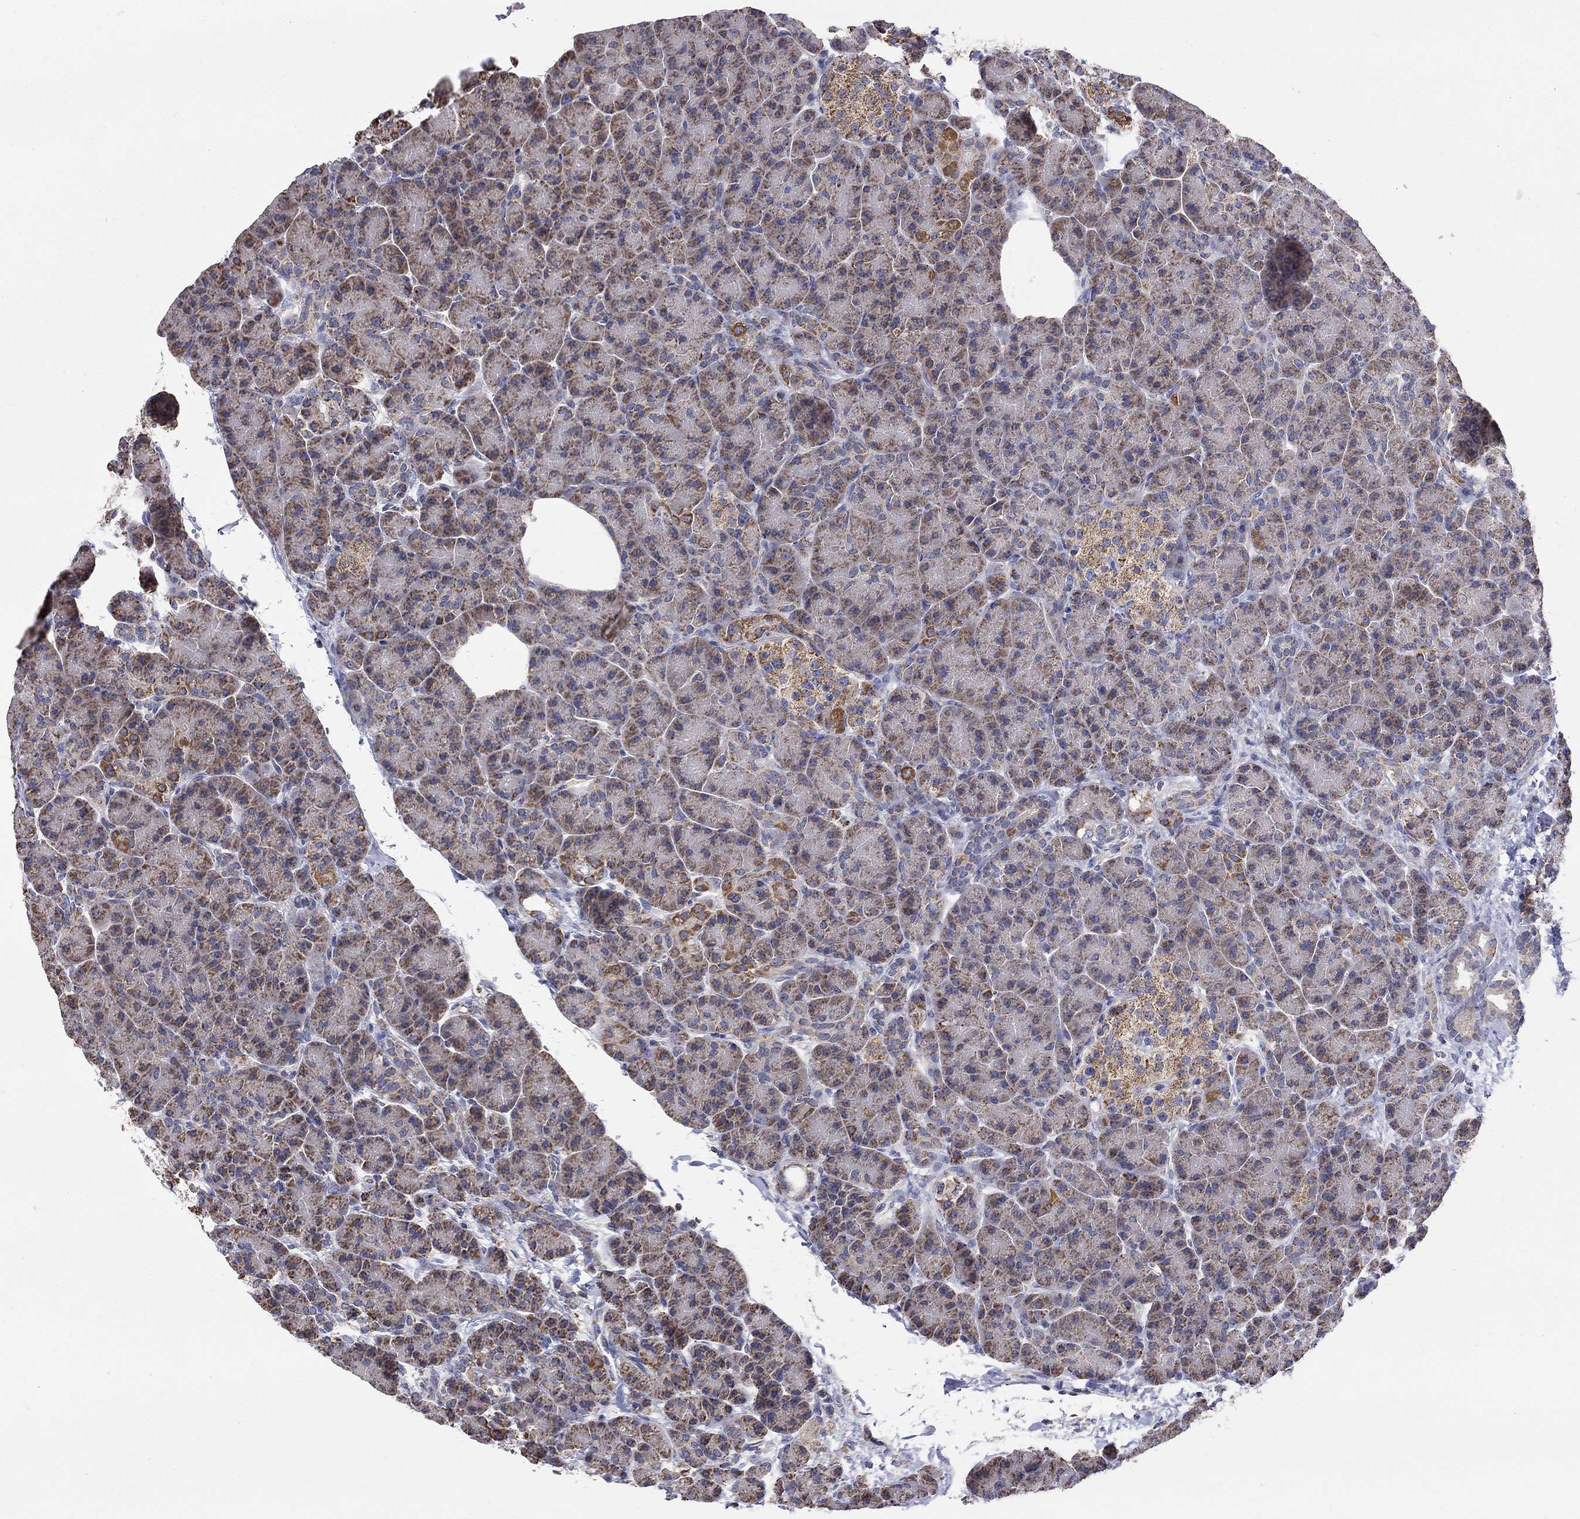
{"staining": {"intensity": "moderate", "quantity": ">75%", "location": "cytoplasmic/membranous"}, "tissue": "pancreas", "cell_type": "Exocrine glandular cells", "image_type": "normal", "snomed": [{"axis": "morphology", "description": "Normal tissue, NOS"}, {"axis": "topography", "description": "Pancreas"}], "caption": "Normal pancreas was stained to show a protein in brown. There is medium levels of moderate cytoplasmic/membranous staining in approximately >75% of exocrine glandular cells.", "gene": "HPS5", "patient": {"sex": "female", "age": 63}}